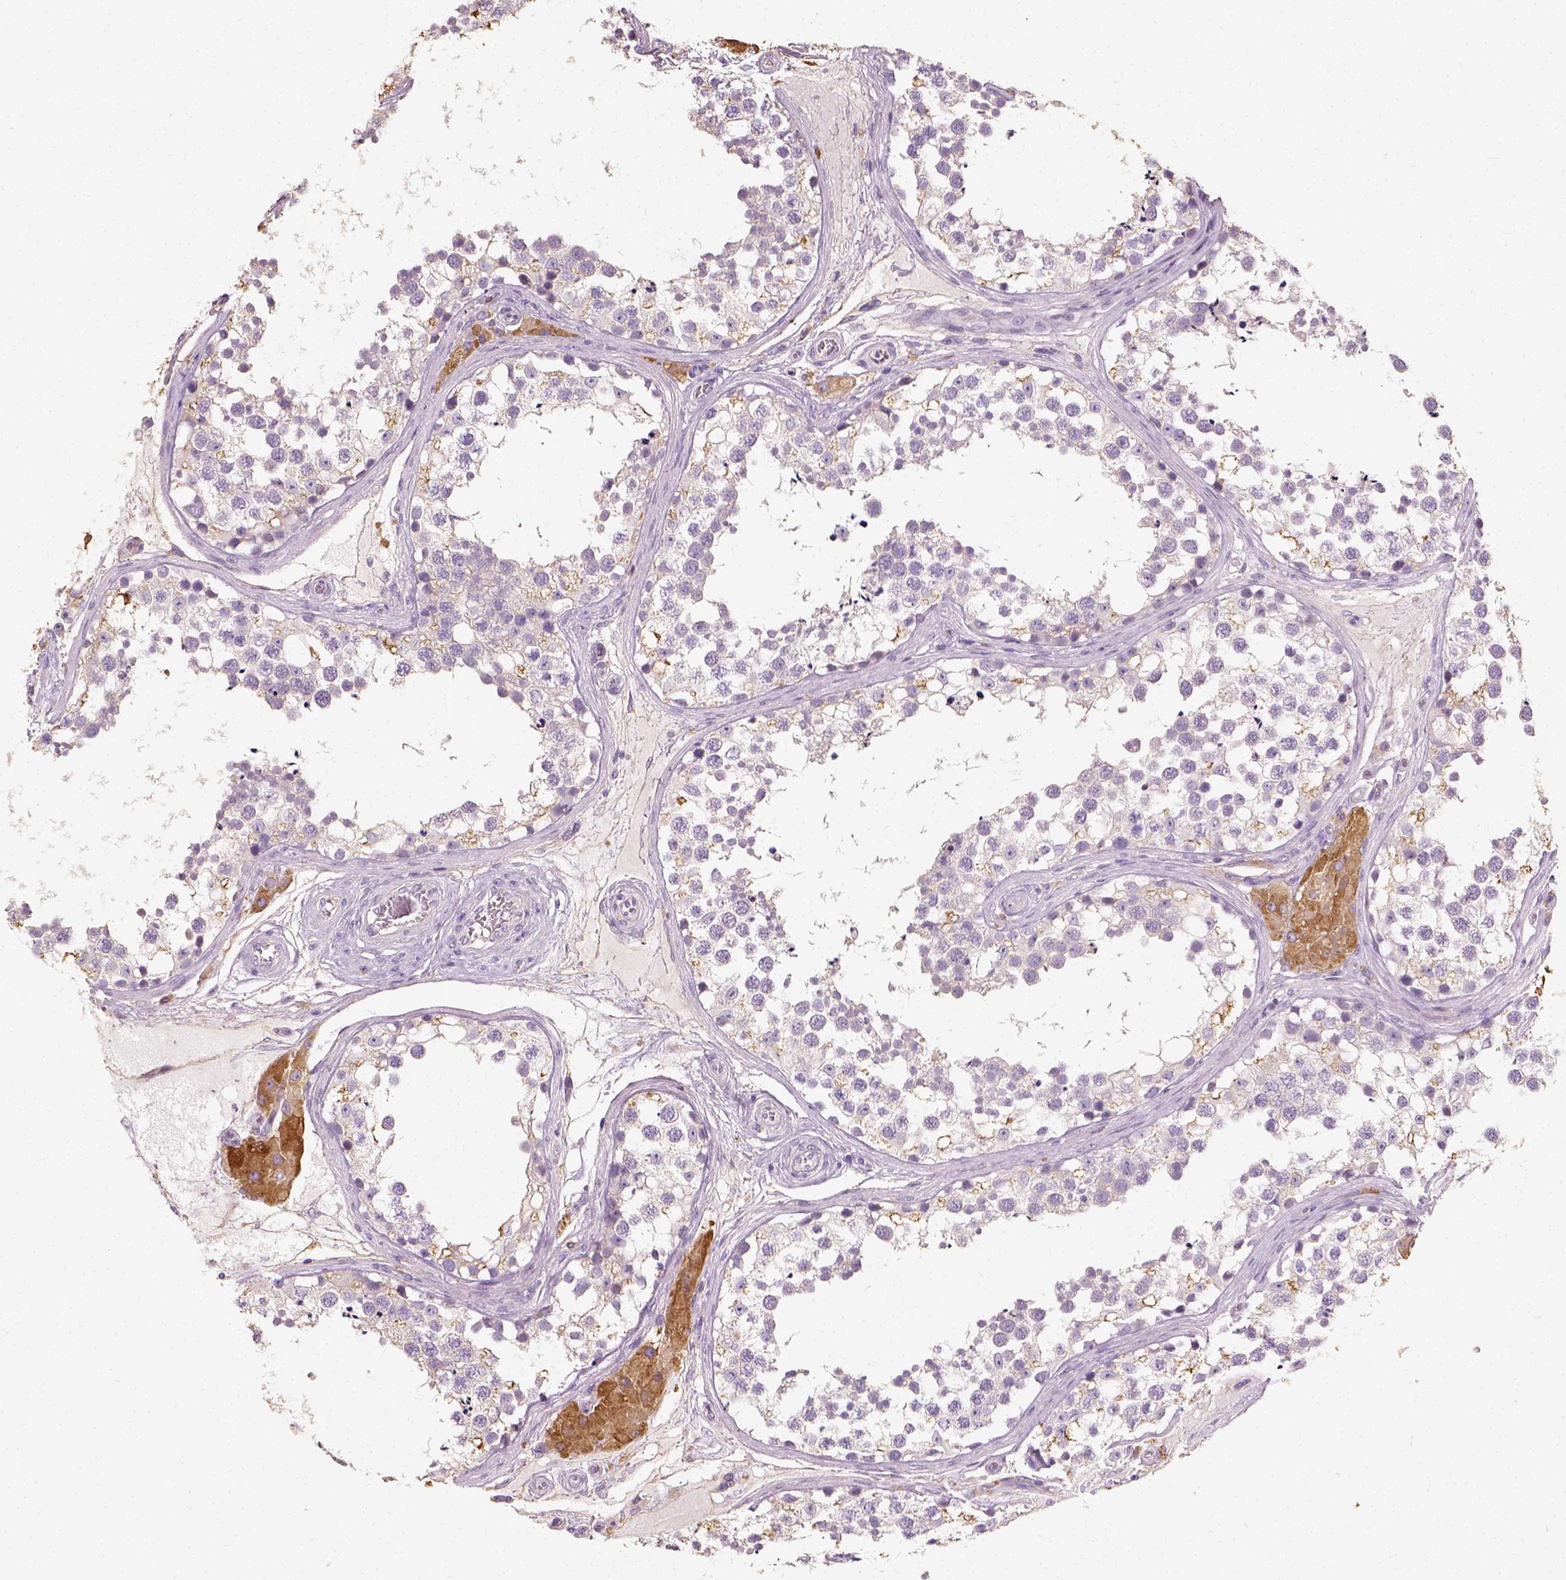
{"staining": {"intensity": "negative", "quantity": "none", "location": "none"}, "tissue": "testis", "cell_type": "Cells in seminiferous ducts", "image_type": "normal", "snomed": [{"axis": "morphology", "description": "Normal tissue, NOS"}, {"axis": "morphology", "description": "Seminoma, NOS"}, {"axis": "topography", "description": "Testis"}], "caption": "The image exhibits no staining of cells in seminiferous ducts in unremarkable testis. Nuclei are stained in blue.", "gene": "DHCR24", "patient": {"sex": "male", "age": 65}}